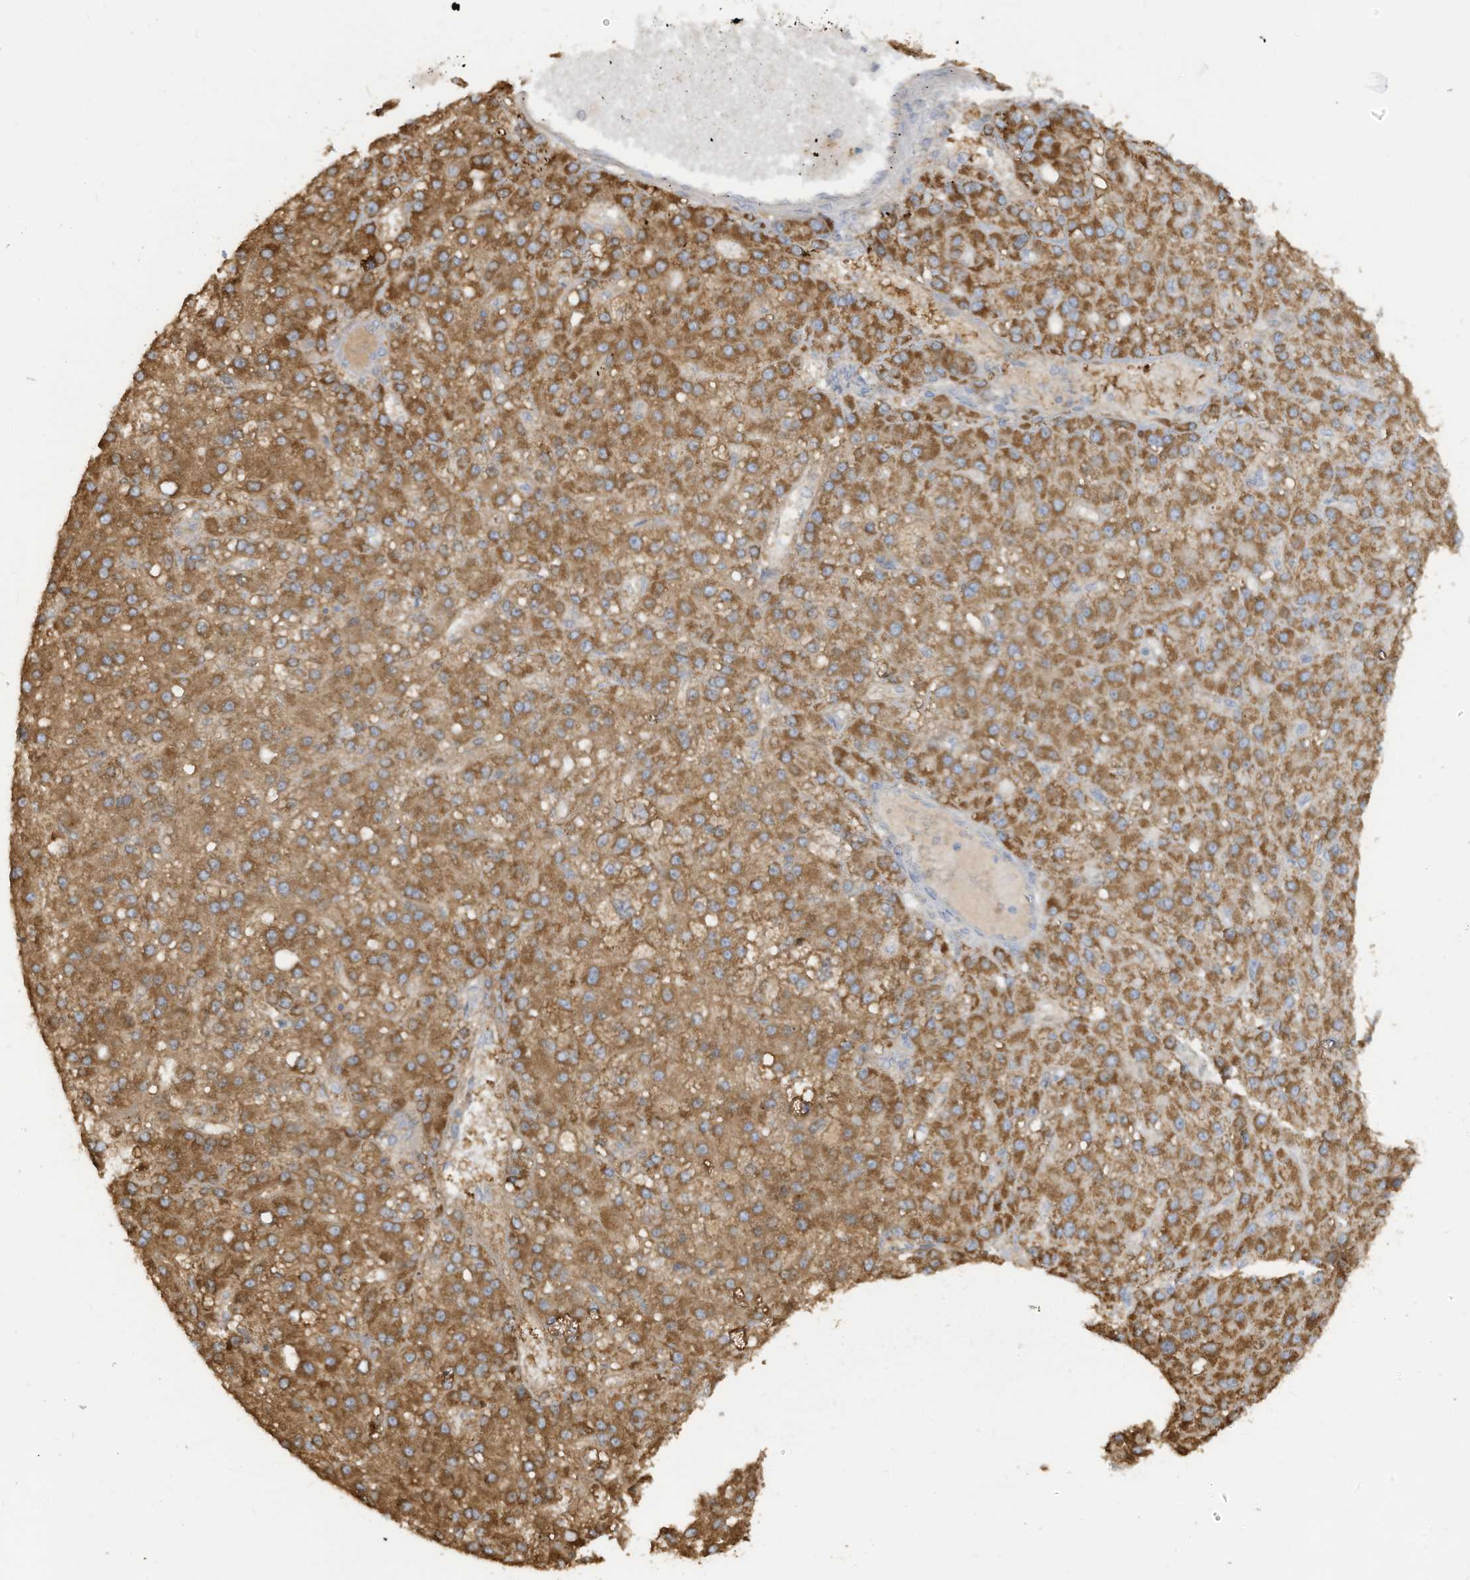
{"staining": {"intensity": "moderate", "quantity": ">75%", "location": "cytoplasmic/membranous"}, "tissue": "liver cancer", "cell_type": "Tumor cells", "image_type": "cancer", "snomed": [{"axis": "morphology", "description": "Carcinoma, Hepatocellular, NOS"}, {"axis": "topography", "description": "Liver"}], "caption": "Moderate cytoplasmic/membranous protein expression is identified in approximately >75% of tumor cells in liver cancer. The staining is performed using DAB brown chromogen to label protein expression. The nuclei are counter-stained blue using hematoxylin.", "gene": "GTPBP2", "patient": {"sex": "male", "age": 67}}